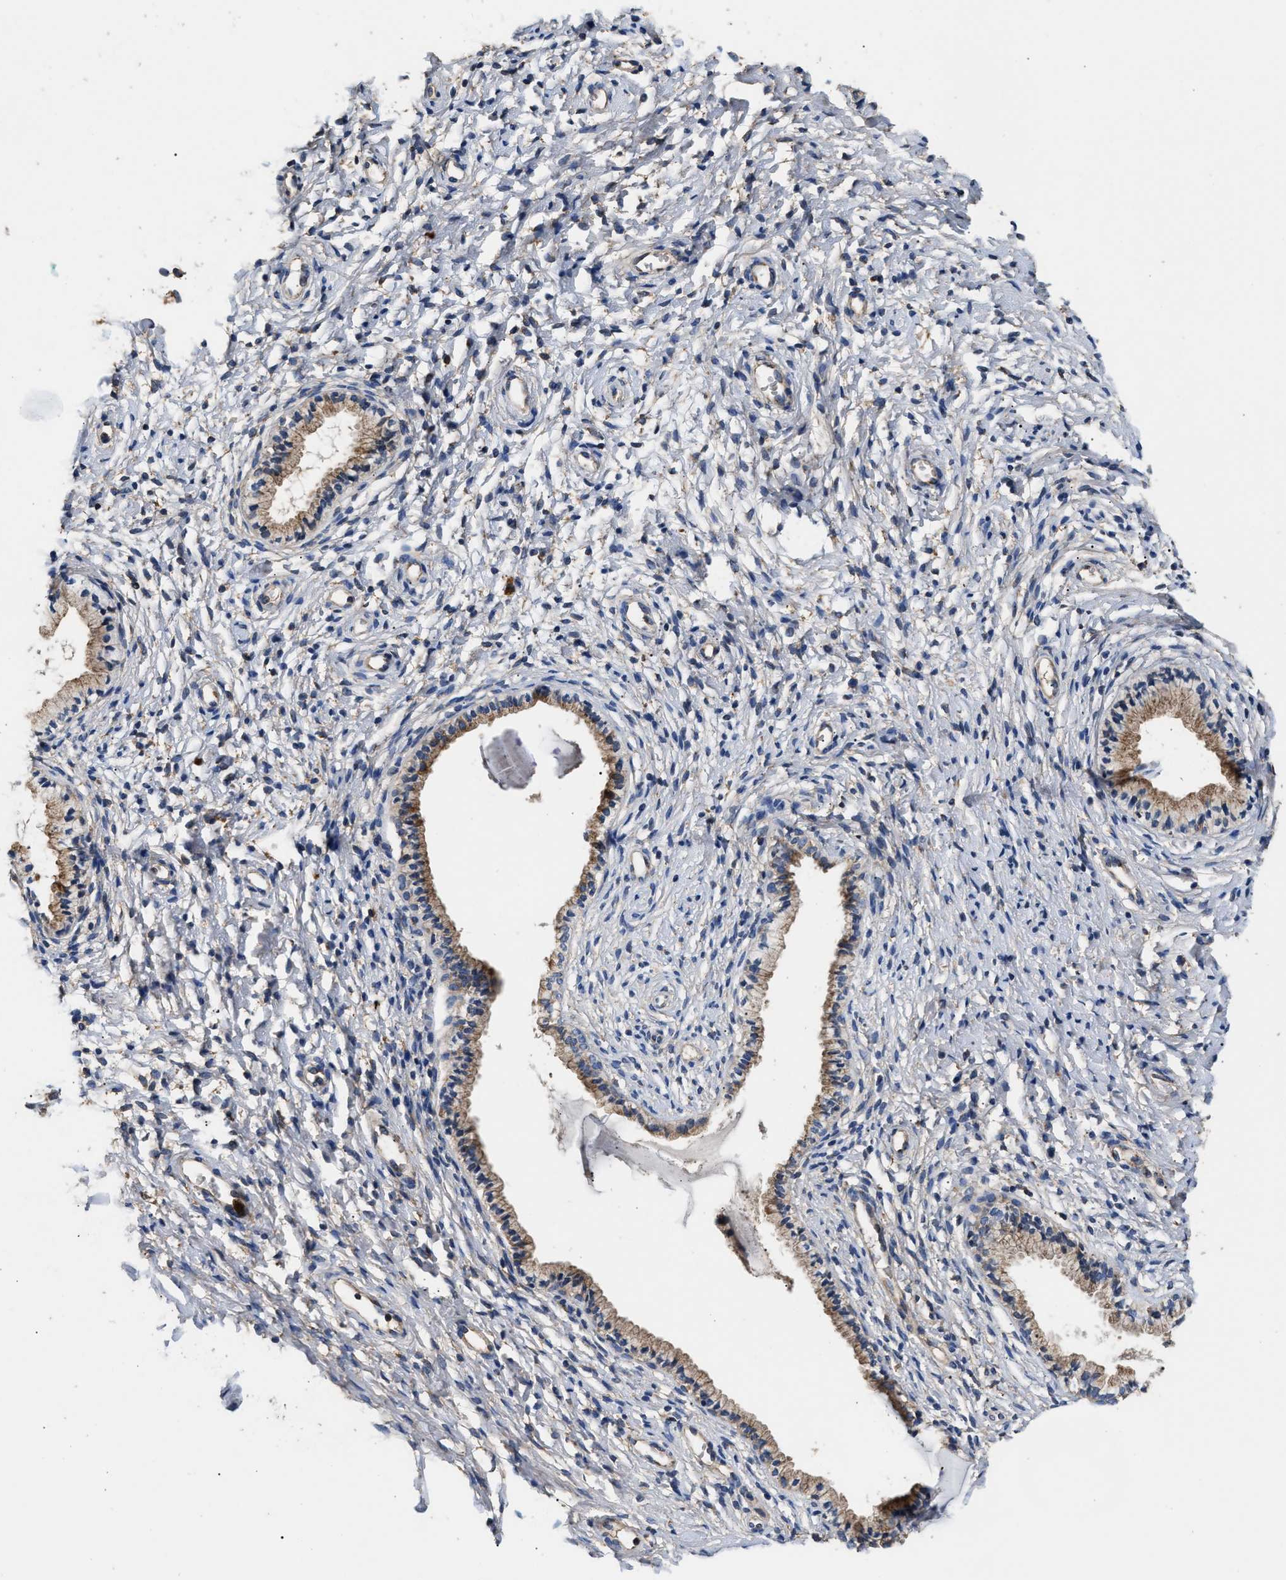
{"staining": {"intensity": "moderate", "quantity": ">75%", "location": "cytoplasmic/membranous"}, "tissue": "cervix", "cell_type": "Glandular cells", "image_type": "normal", "snomed": [{"axis": "morphology", "description": "Normal tissue, NOS"}, {"axis": "topography", "description": "Cervix"}], "caption": "Moderate cytoplasmic/membranous positivity is identified in approximately >75% of glandular cells in unremarkable cervix.", "gene": "KLB", "patient": {"sex": "female", "age": 72}}